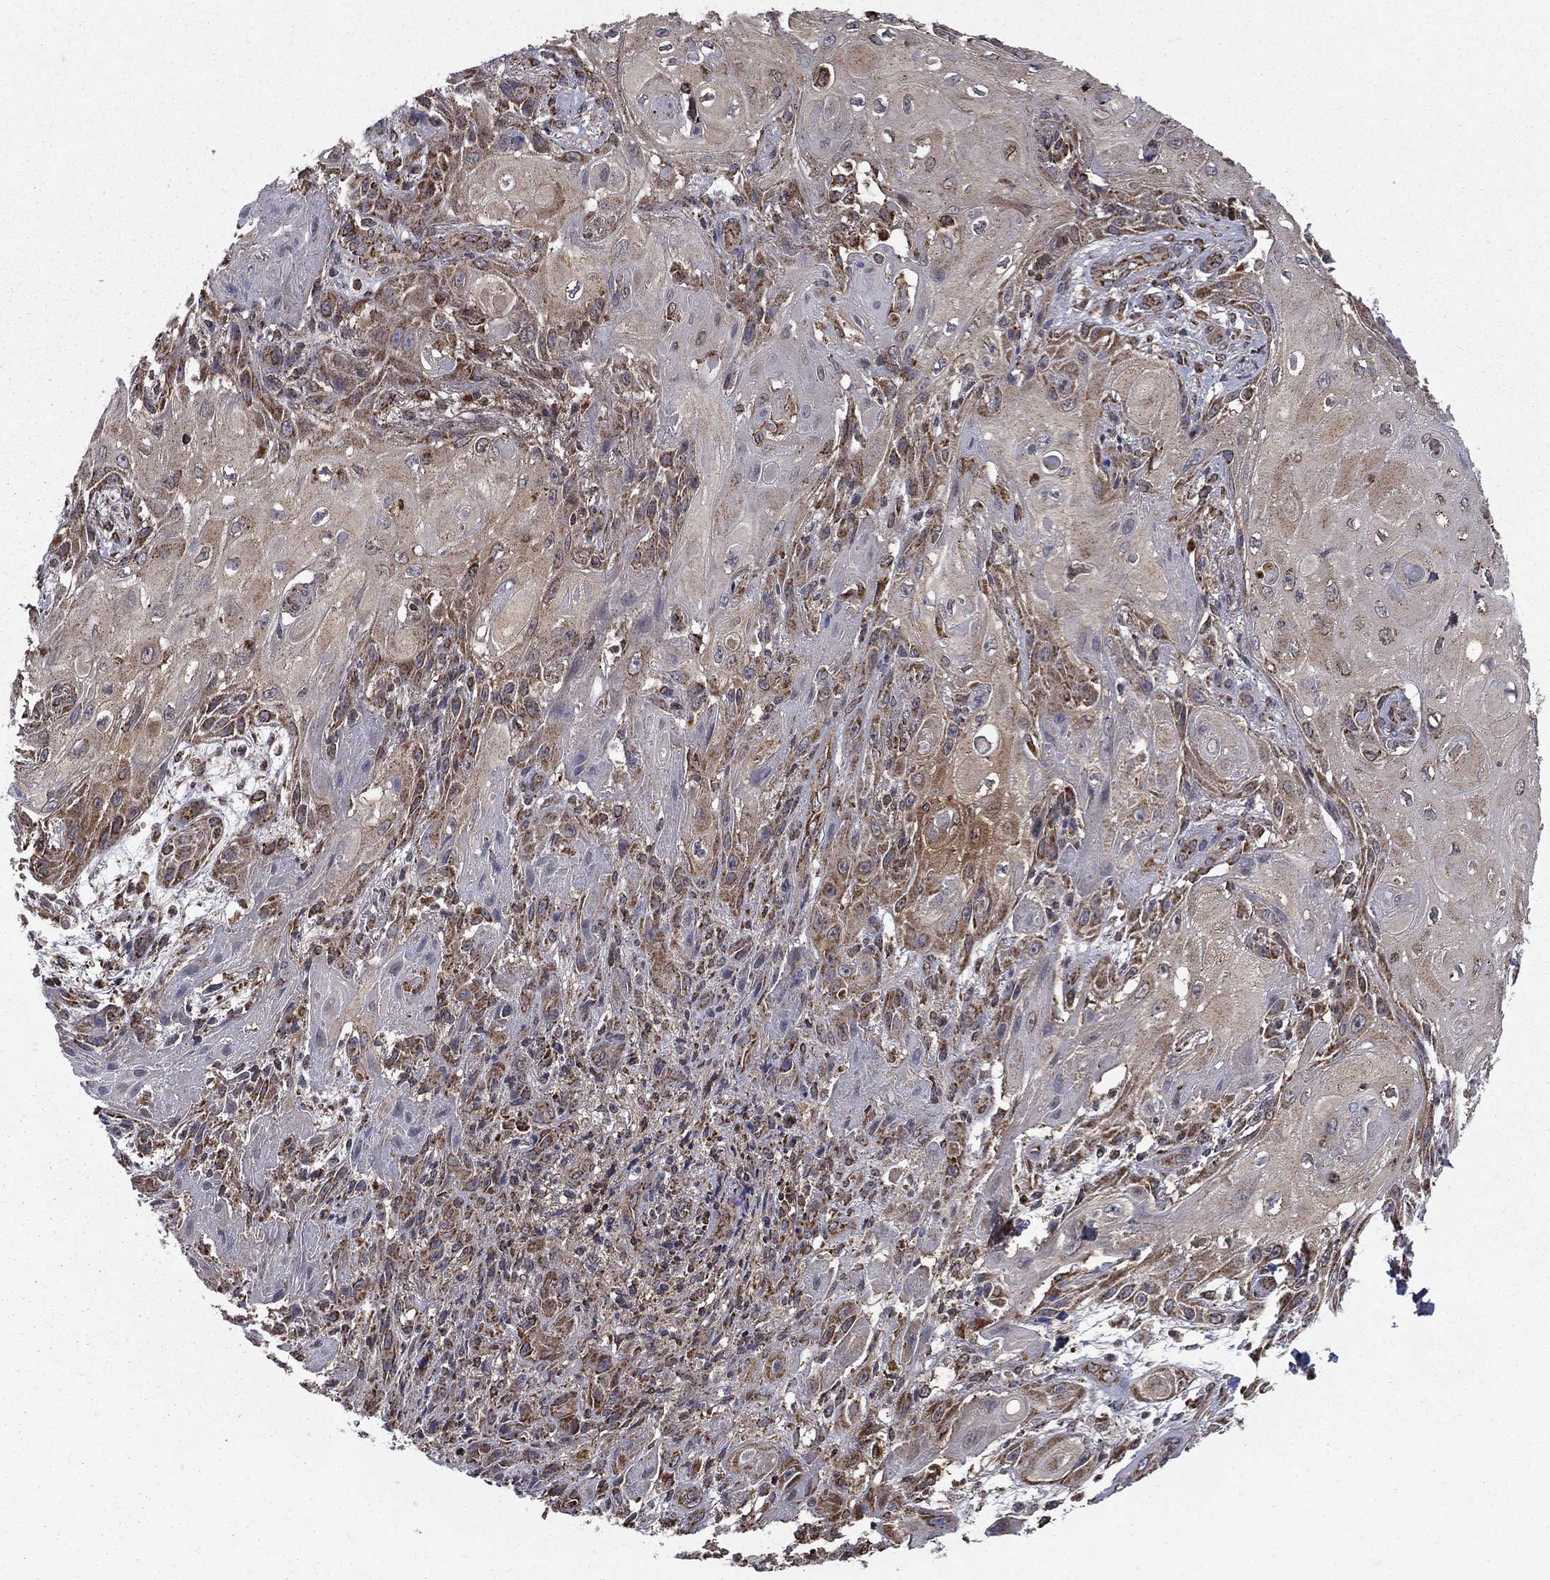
{"staining": {"intensity": "moderate", "quantity": "25%-75%", "location": "cytoplasmic/membranous"}, "tissue": "skin cancer", "cell_type": "Tumor cells", "image_type": "cancer", "snomed": [{"axis": "morphology", "description": "Squamous cell carcinoma, NOS"}, {"axis": "topography", "description": "Skin"}], "caption": "An immunohistochemistry (IHC) image of neoplastic tissue is shown. Protein staining in brown labels moderate cytoplasmic/membranous positivity in skin squamous cell carcinoma within tumor cells. Using DAB (3,3'-diaminobenzidine) (brown) and hematoxylin (blue) stains, captured at high magnification using brightfield microscopy.", "gene": "RIGI", "patient": {"sex": "male", "age": 62}}